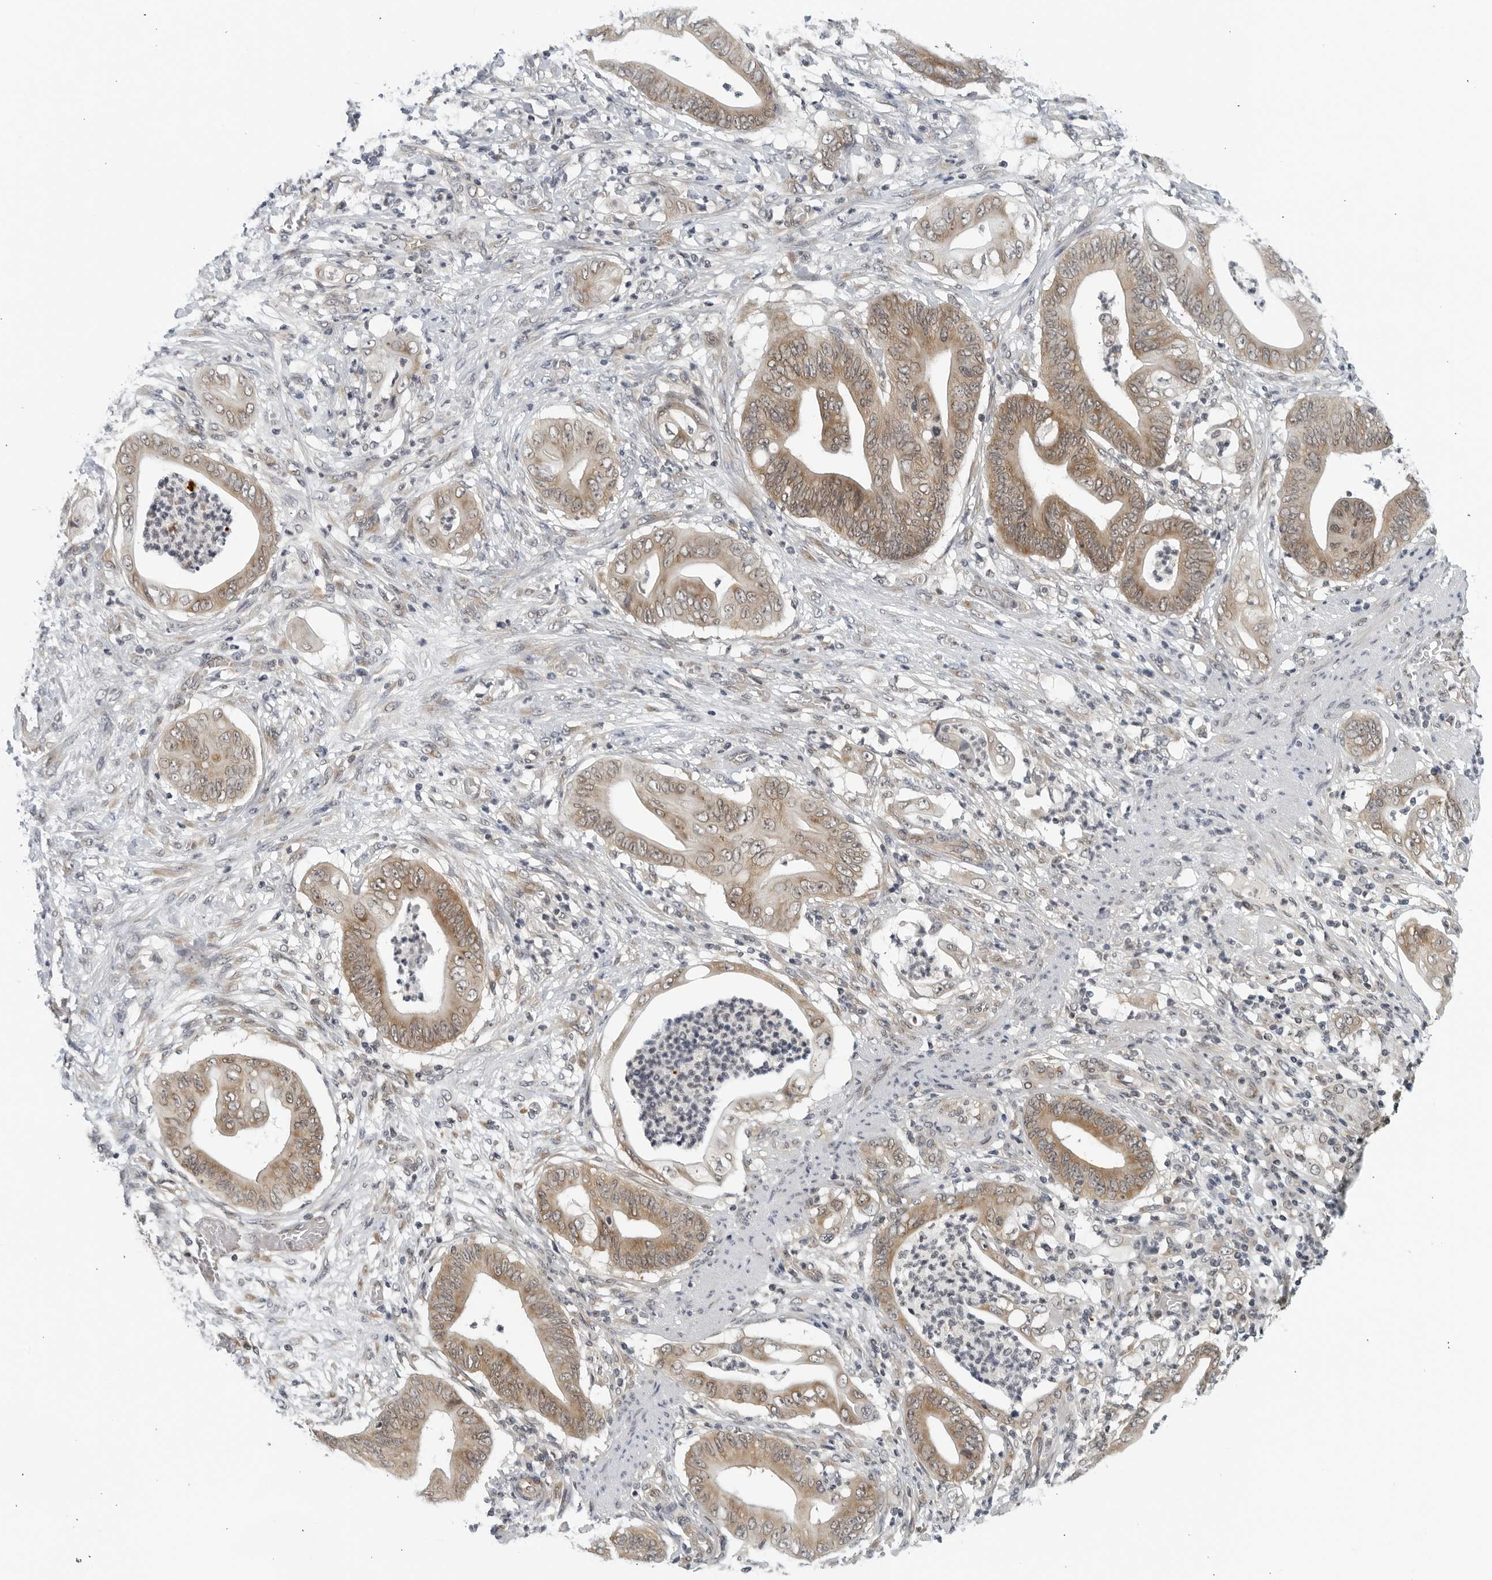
{"staining": {"intensity": "weak", "quantity": ">75%", "location": "cytoplasmic/membranous"}, "tissue": "stomach cancer", "cell_type": "Tumor cells", "image_type": "cancer", "snomed": [{"axis": "morphology", "description": "Adenocarcinoma, NOS"}, {"axis": "topography", "description": "Stomach"}], "caption": "High-magnification brightfield microscopy of stomach cancer (adenocarcinoma) stained with DAB (brown) and counterstained with hematoxylin (blue). tumor cells exhibit weak cytoplasmic/membranous staining is identified in approximately>75% of cells. (DAB (3,3'-diaminobenzidine) IHC, brown staining for protein, blue staining for nuclei).", "gene": "RC3H1", "patient": {"sex": "female", "age": 73}}